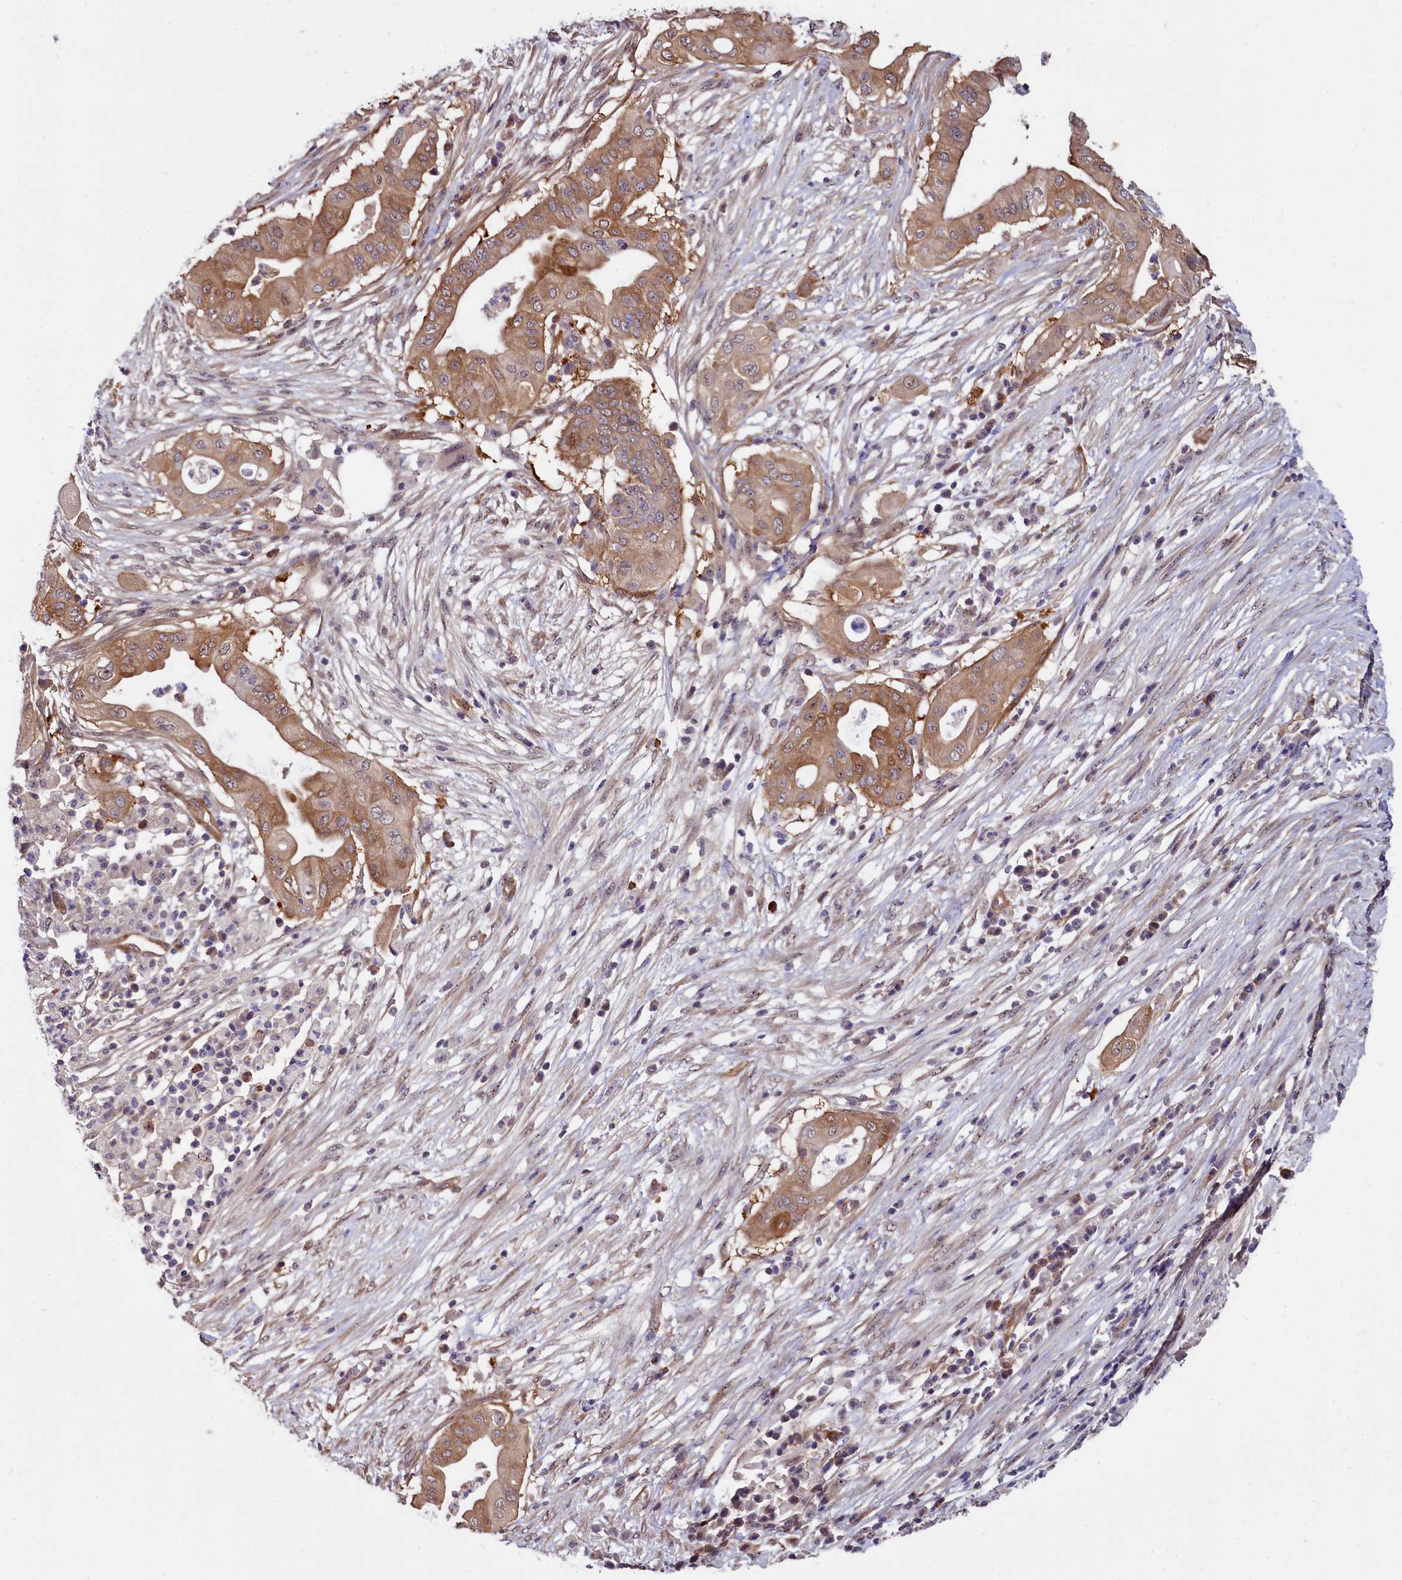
{"staining": {"intensity": "moderate", "quantity": ">75%", "location": "cytoplasmic/membranous"}, "tissue": "pancreatic cancer", "cell_type": "Tumor cells", "image_type": "cancer", "snomed": [{"axis": "morphology", "description": "Adenocarcinoma, NOS"}, {"axis": "topography", "description": "Pancreas"}], "caption": "Human adenocarcinoma (pancreatic) stained with a brown dye demonstrates moderate cytoplasmic/membranous positive expression in approximately >75% of tumor cells.", "gene": "BCAR1", "patient": {"sex": "male", "age": 68}}